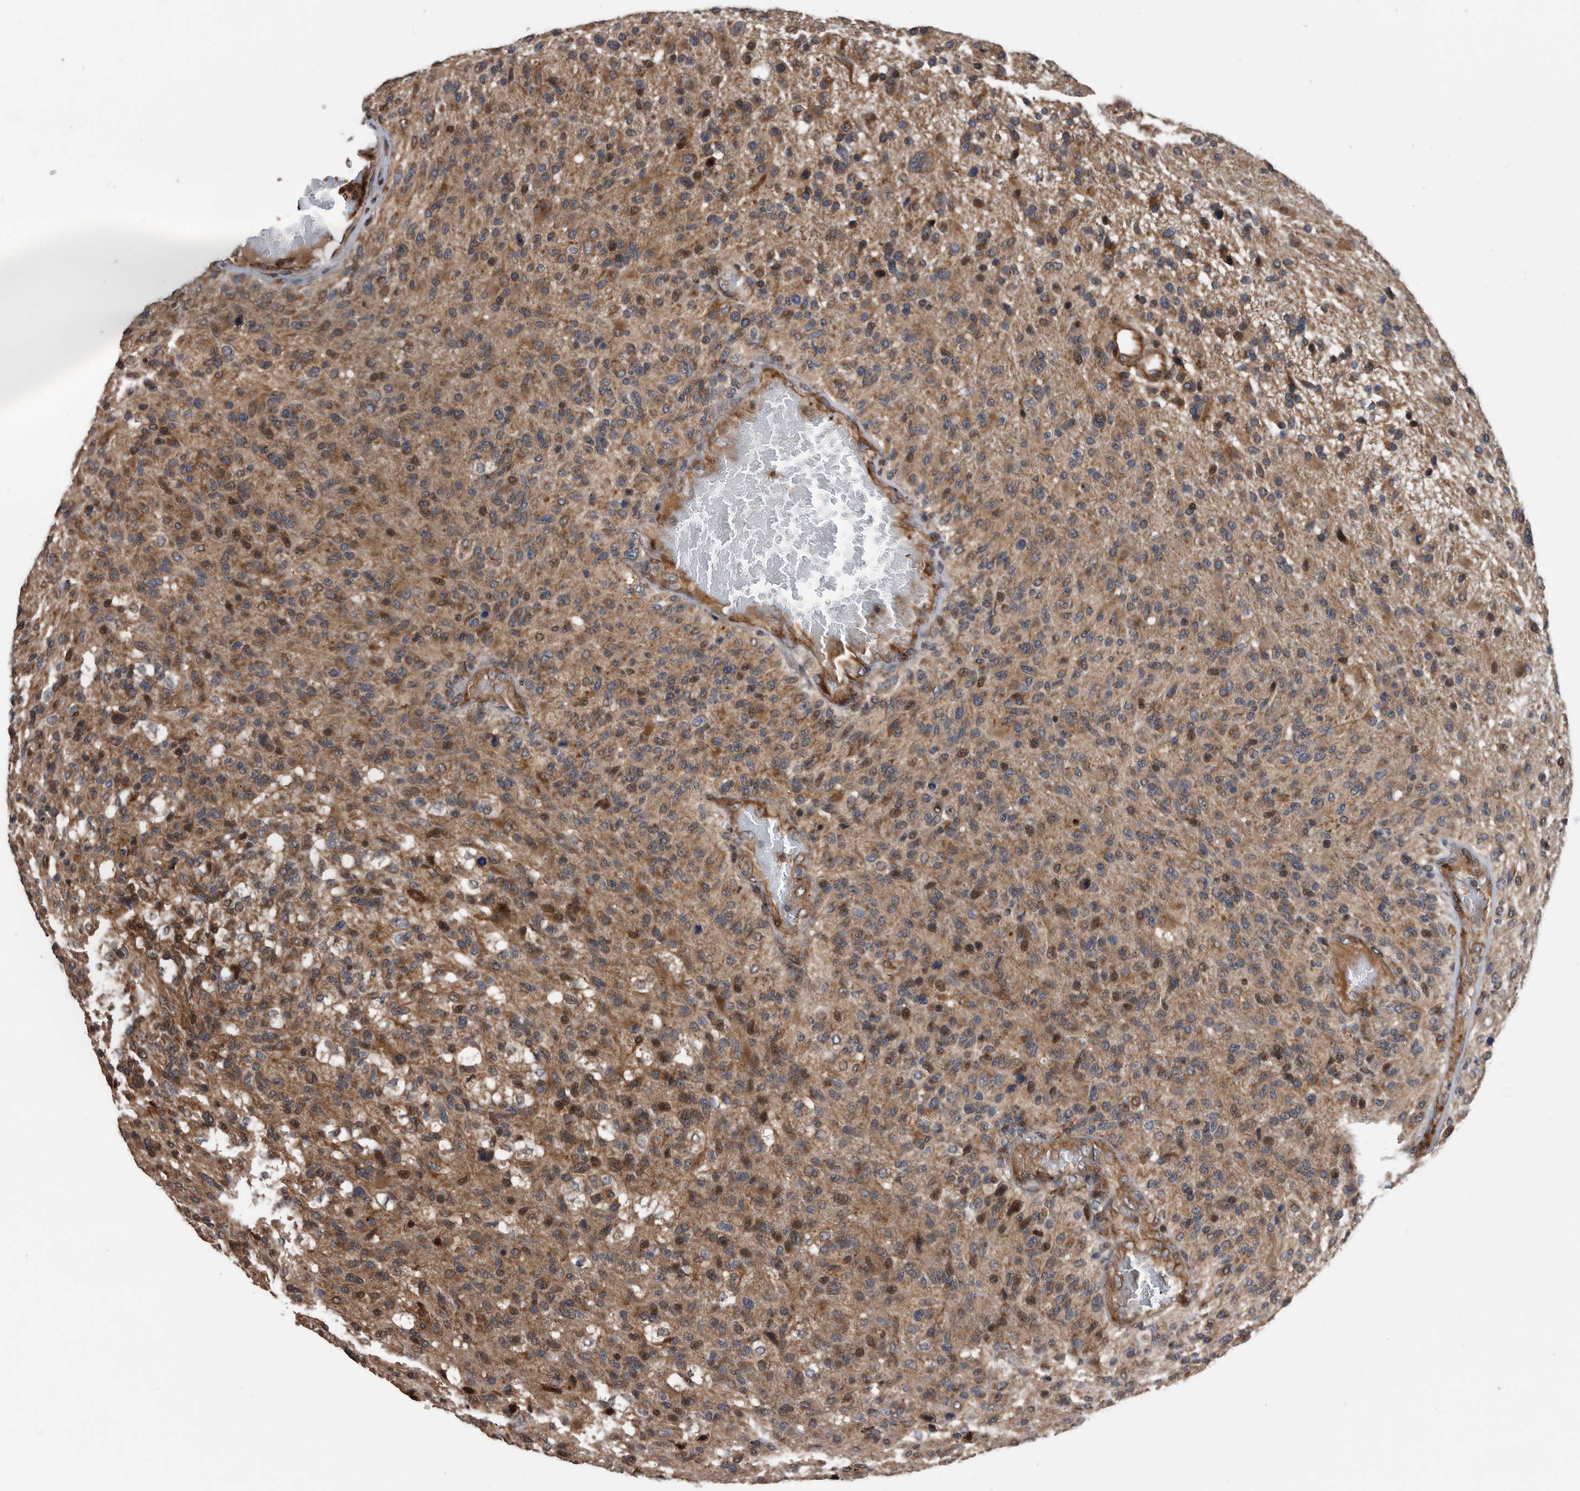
{"staining": {"intensity": "moderate", "quantity": "25%-75%", "location": "cytoplasmic/membranous"}, "tissue": "glioma", "cell_type": "Tumor cells", "image_type": "cancer", "snomed": [{"axis": "morphology", "description": "Glioma, malignant, High grade"}, {"axis": "topography", "description": "Brain"}], "caption": "Malignant glioma (high-grade) stained with DAB (3,3'-diaminobenzidine) immunohistochemistry demonstrates medium levels of moderate cytoplasmic/membranous expression in approximately 25%-75% of tumor cells. (DAB IHC, brown staining for protein, blue staining for nuclei).", "gene": "SERINC2", "patient": {"sex": "male", "age": 72}}